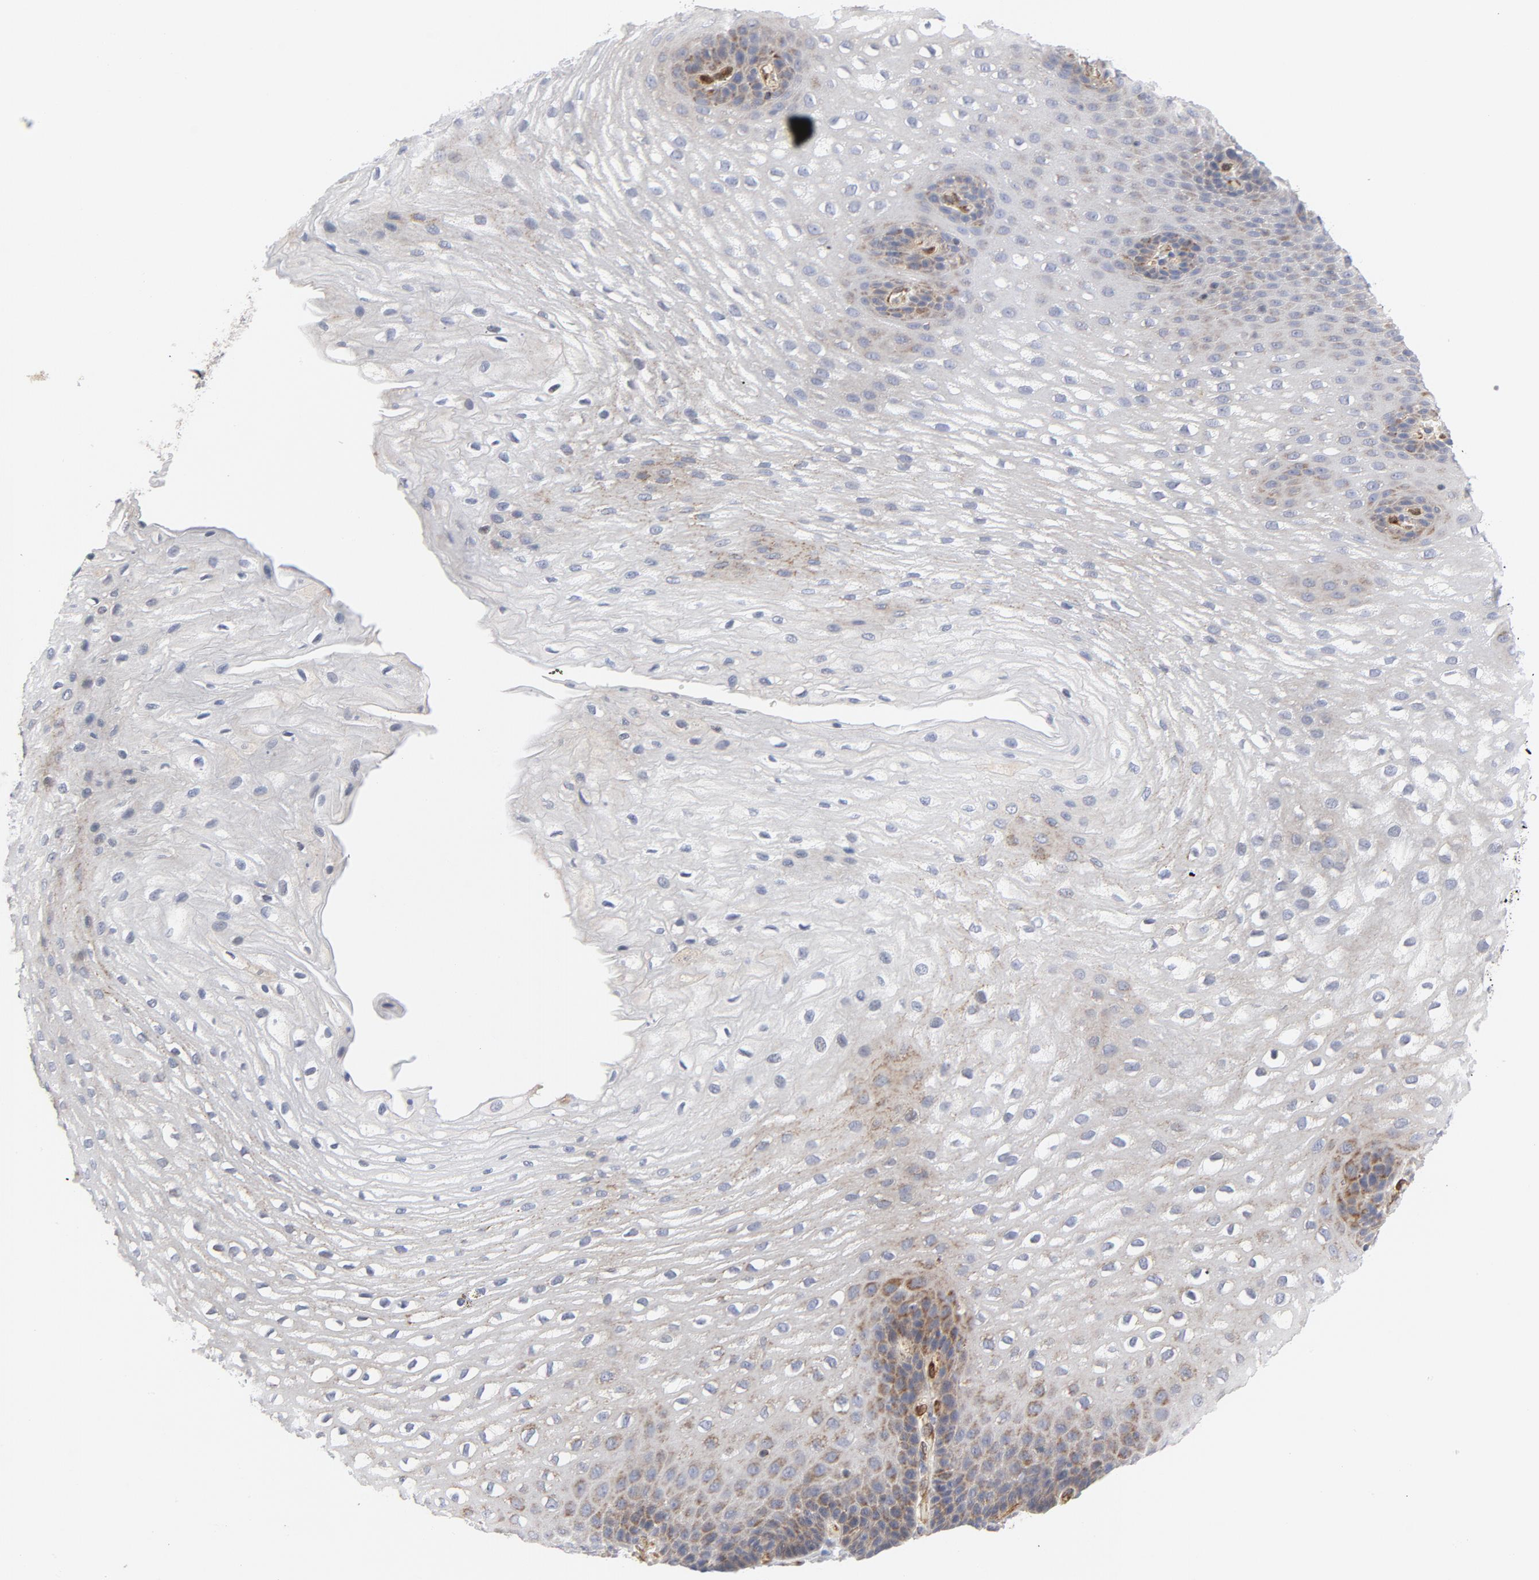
{"staining": {"intensity": "moderate", "quantity": "25%-75%", "location": "cytoplasmic/membranous"}, "tissue": "esophagus", "cell_type": "Squamous epithelial cells", "image_type": "normal", "snomed": [{"axis": "morphology", "description": "Normal tissue, NOS"}, {"axis": "topography", "description": "Esophagus"}], "caption": "A photomicrograph showing moderate cytoplasmic/membranous positivity in approximately 25%-75% of squamous epithelial cells in unremarkable esophagus, as visualized by brown immunohistochemical staining.", "gene": "RAPGEF4", "patient": {"sex": "male", "age": 48}}